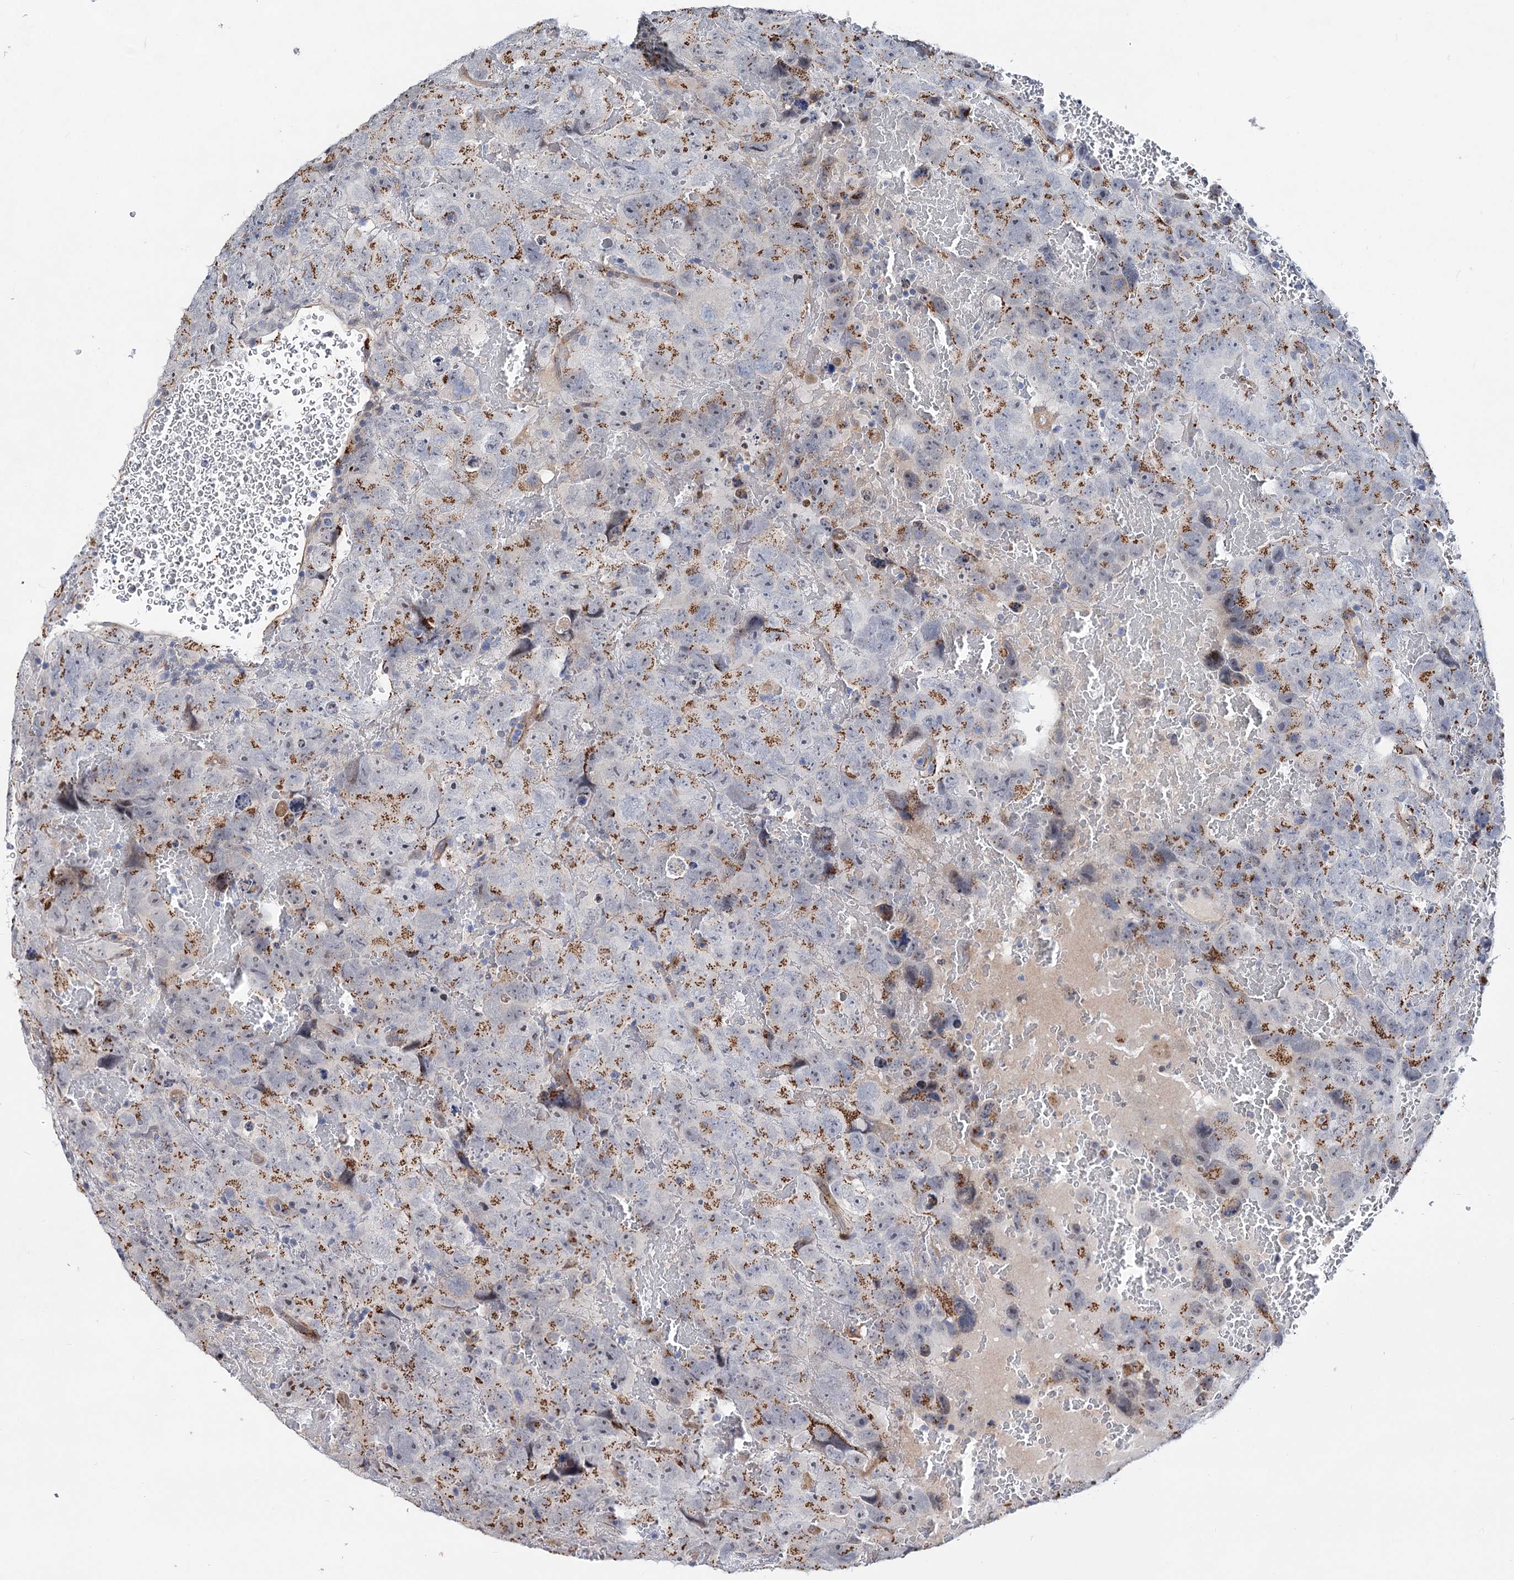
{"staining": {"intensity": "moderate", "quantity": "25%-75%", "location": "cytoplasmic/membranous"}, "tissue": "testis cancer", "cell_type": "Tumor cells", "image_type": "cancer", "snomed": [{"axis": "morphology", "description": "Carcinoma, Embryonal, NOS"}, {"axis": "topography", "description": "Testis"}], "caption": "The immunohistochemical stain labels moderate cytoplasmic/membranous positivity in tumor cells of testis cancer tissue. The protein is shown in brown color, while the nuclei are stained blue.", "gene": "C11orf96", "patient": {"sex": "male", "age": 45}}